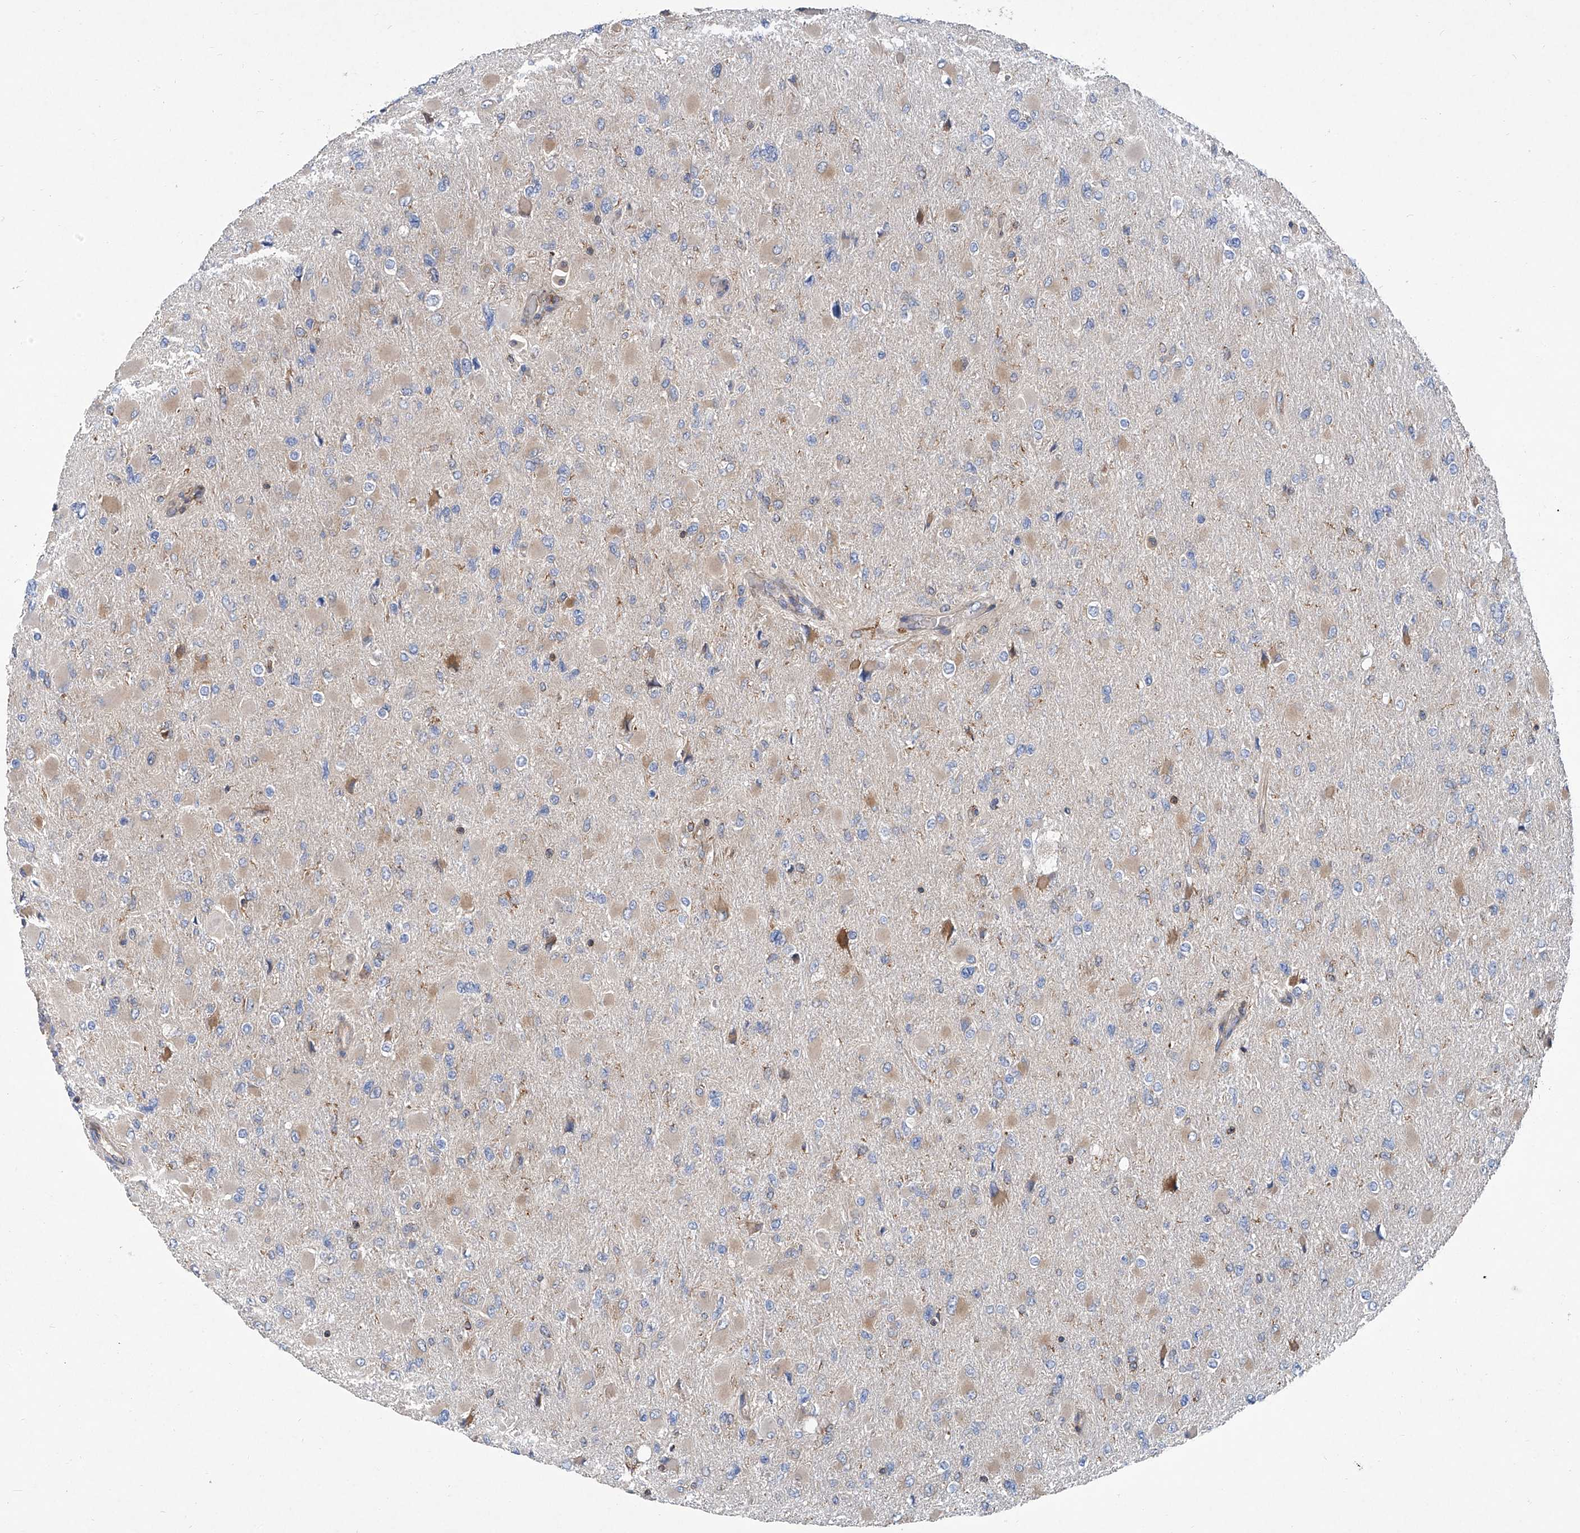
{"staining": {"intensity": "negative", "quantity": "none", "location": "none"}, "tissue": "glioma", "cell_type": "Tumor cells", "image_type": "cancer", "snomed": [{"axis": "morphology", "description": "Glioma, malignant, High grade"}, {"axis": "topography", "description": "Cerebral cortex"}], "caption": "IHC photomicrograph of glioma stained for a protein (brown), which shows no positivity in tumor cells.", "gene": "TRIM38", "patient": {"sex": "female", "age": 36}}